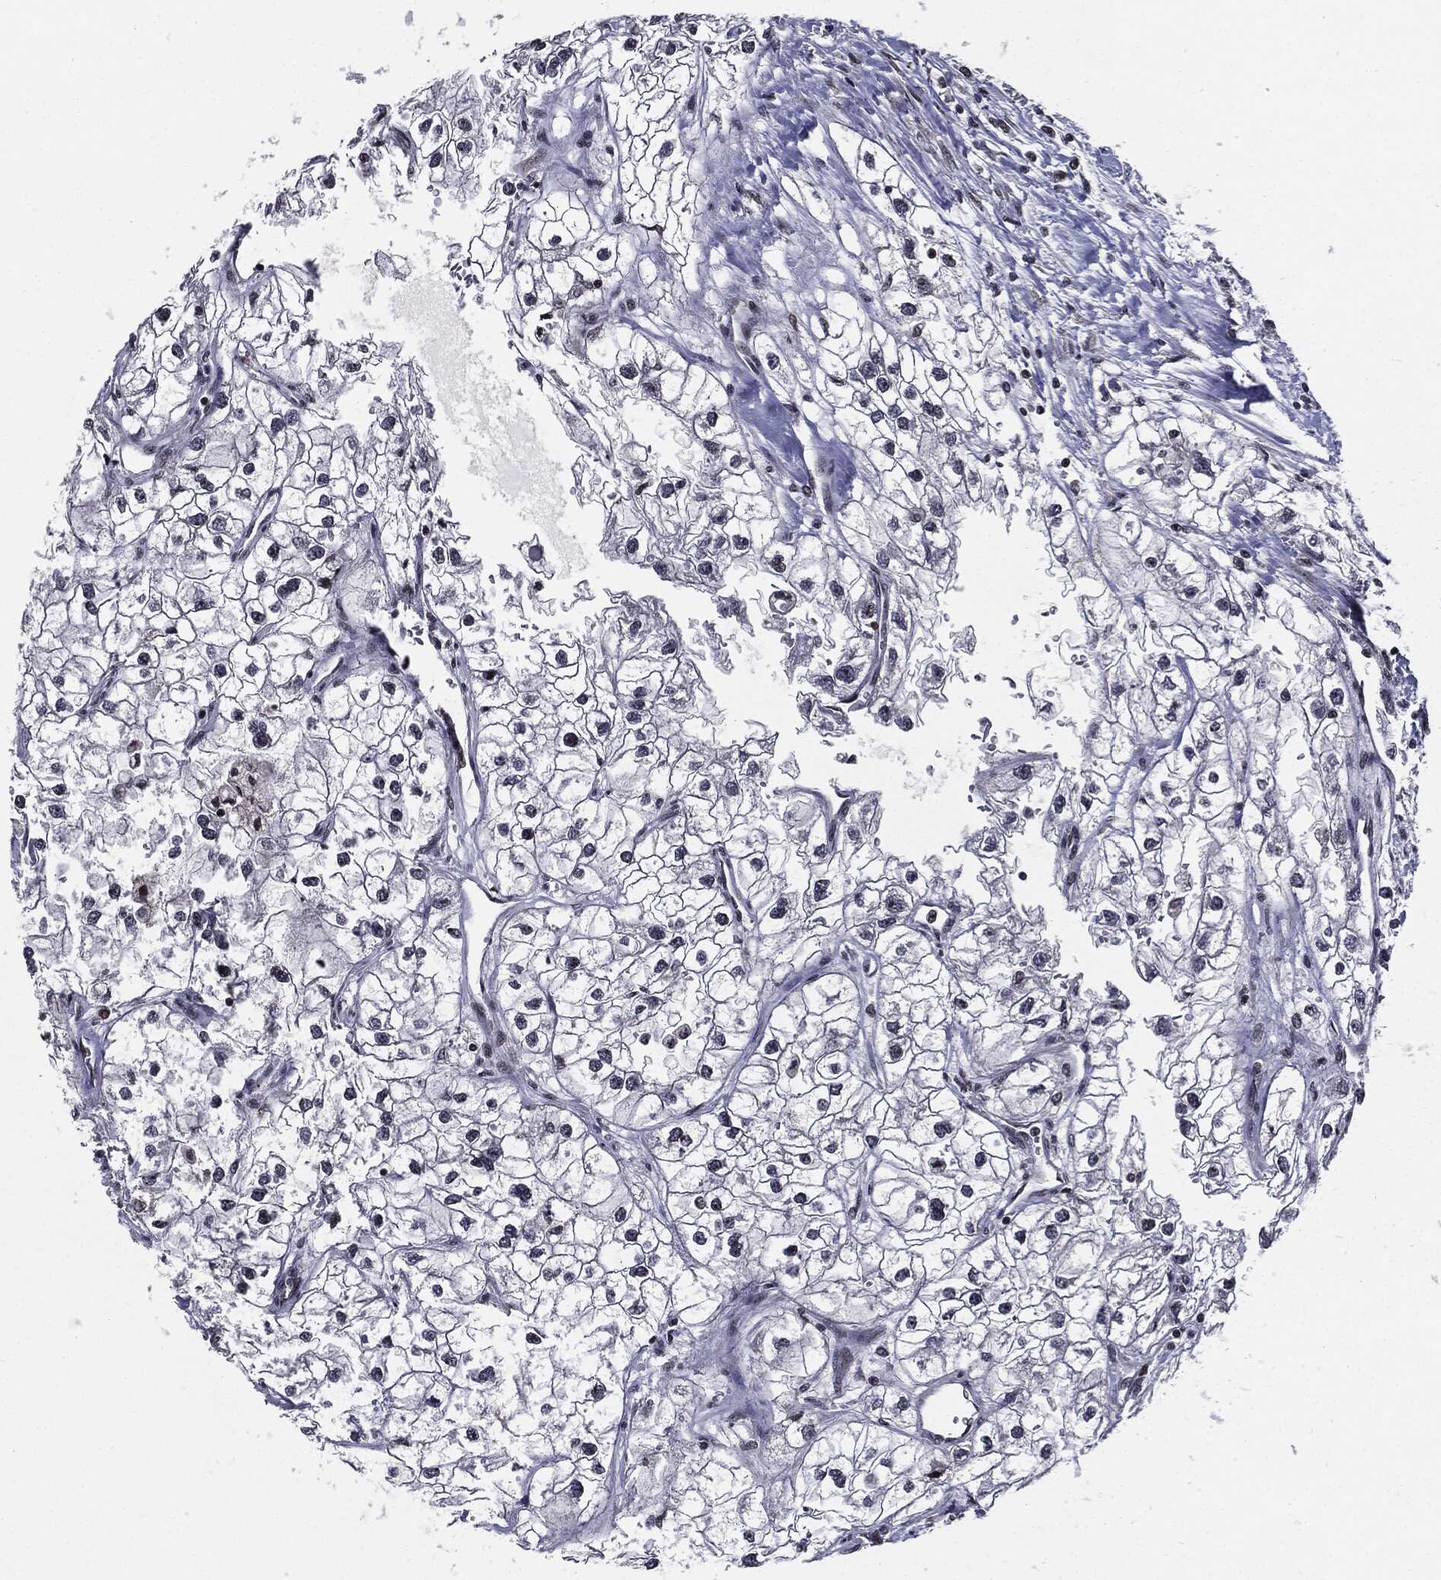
{"staining": {"intensity": "negative", "quantity": "none", "location": "none"}, "tissue": "renal cancer", "cell_type": "Tumor cells", "image_type": "cancer", "snomed": [{"axis": "morphology", "description": "Adenocarcinoma, NOS"}, {"axis": "topography", "description": "Kidney"}], "caption": "Immunohistochemistry image of human renal cancer (adenocarcinoma) stained for a protein (brown), which exhibits no expression in tumor cells. (DAB IHC visualized using brightfield microscopy, high magnification).", "gene": "ZFP91", "patient": {"sex": "male", "age": 59}}